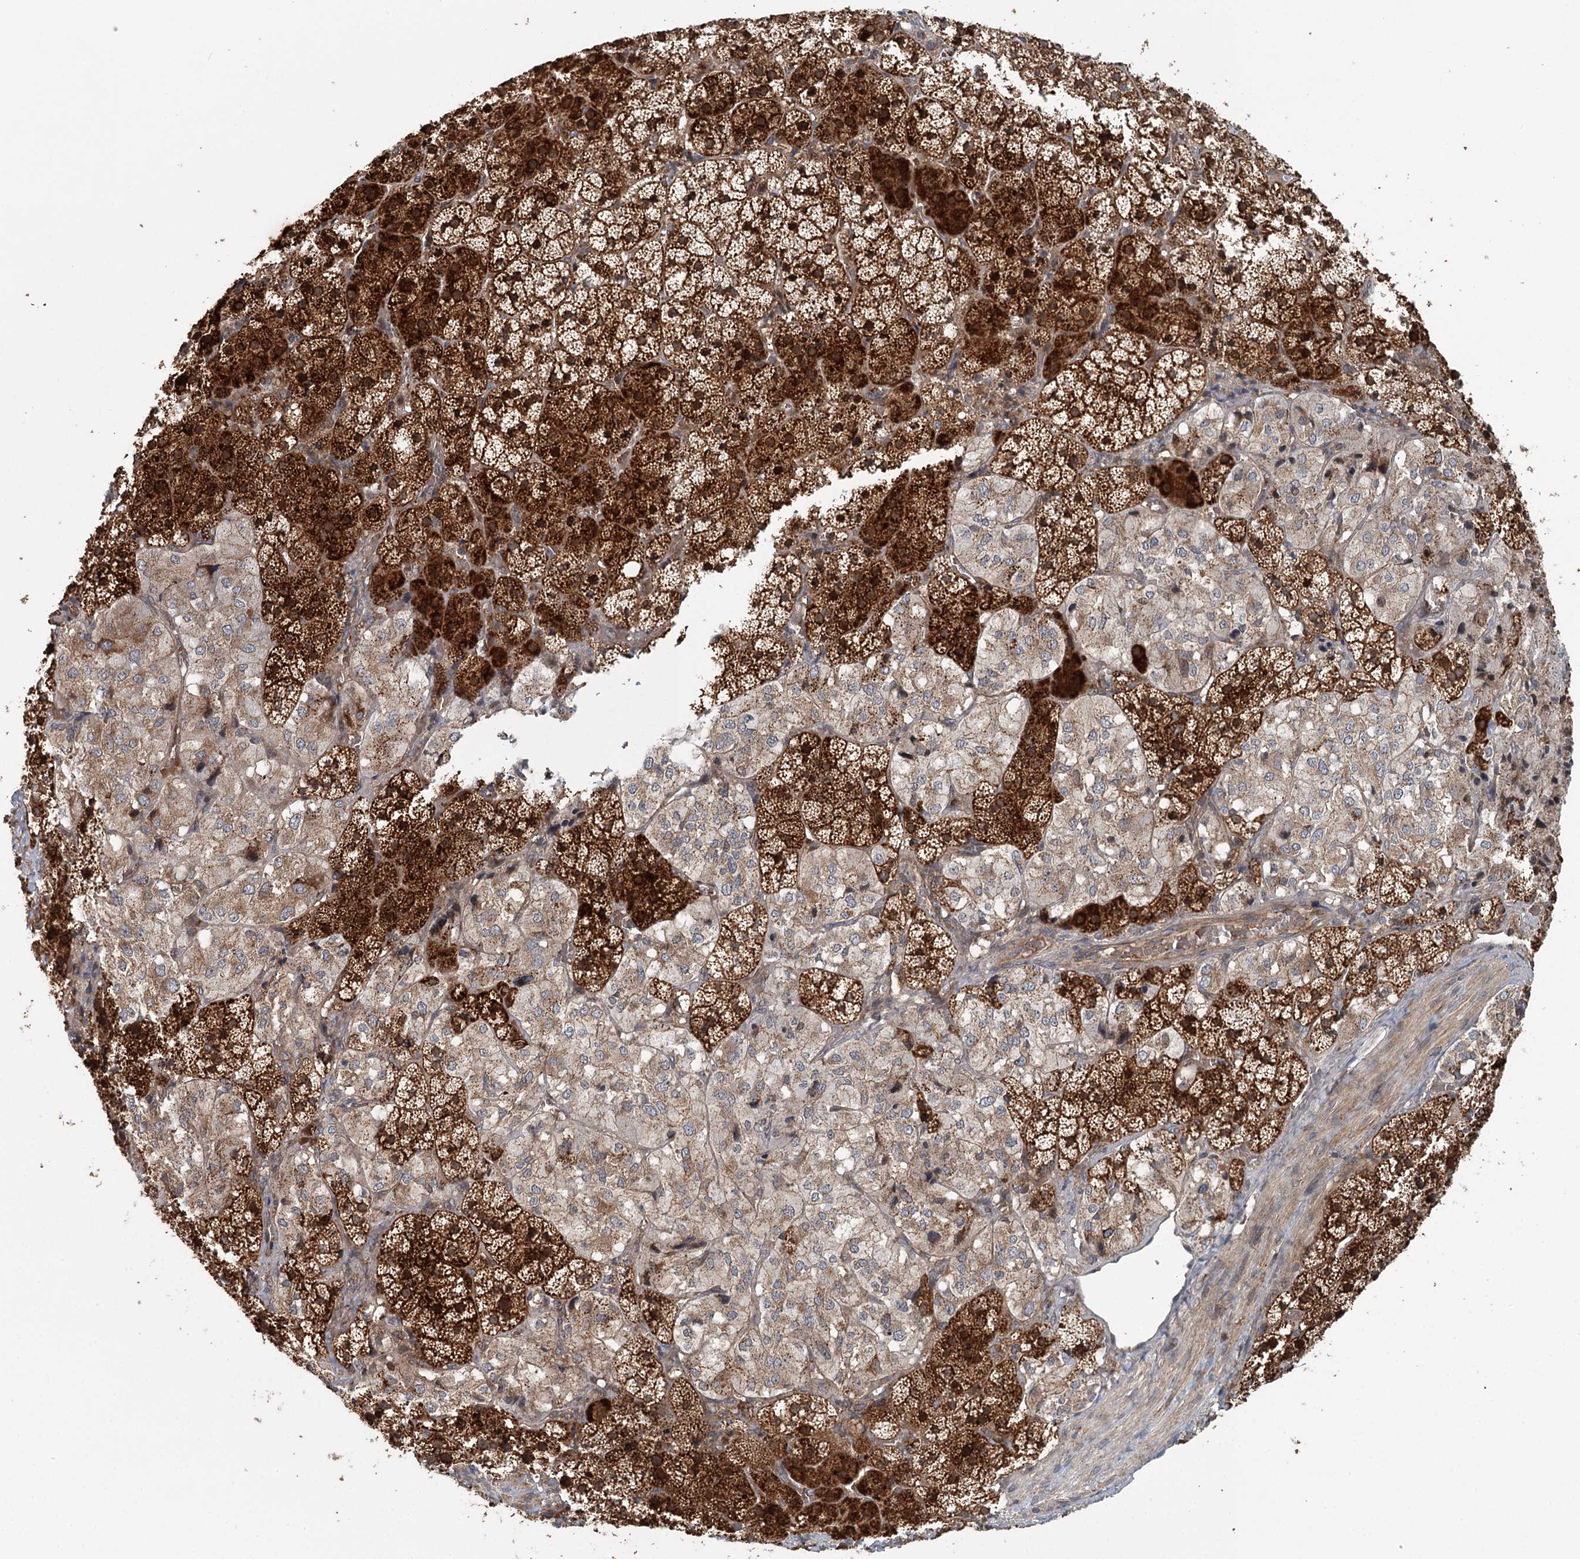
{"staining": {"intensity": "strong", "quantity": ">75%", "location": "cytoplasmic/membranous"}, "tissue": "adrenal gland", "cell_type": "Glandular cells", "image_type": "normal", "snomed": [{"axis": "morphology", "description": "Normal tissue, NOS"}, {"axis": "topography", "description": "Adrenal gland"}], "caption": "Normal adrenal gland was stained to show a protein in brown. There is high levels of strong cytoplasmic/membranous expression in approximately >75% of glandular cells.", "gene": "ENSG00000273217", "patient": {"sex": "female", "age": 44}}